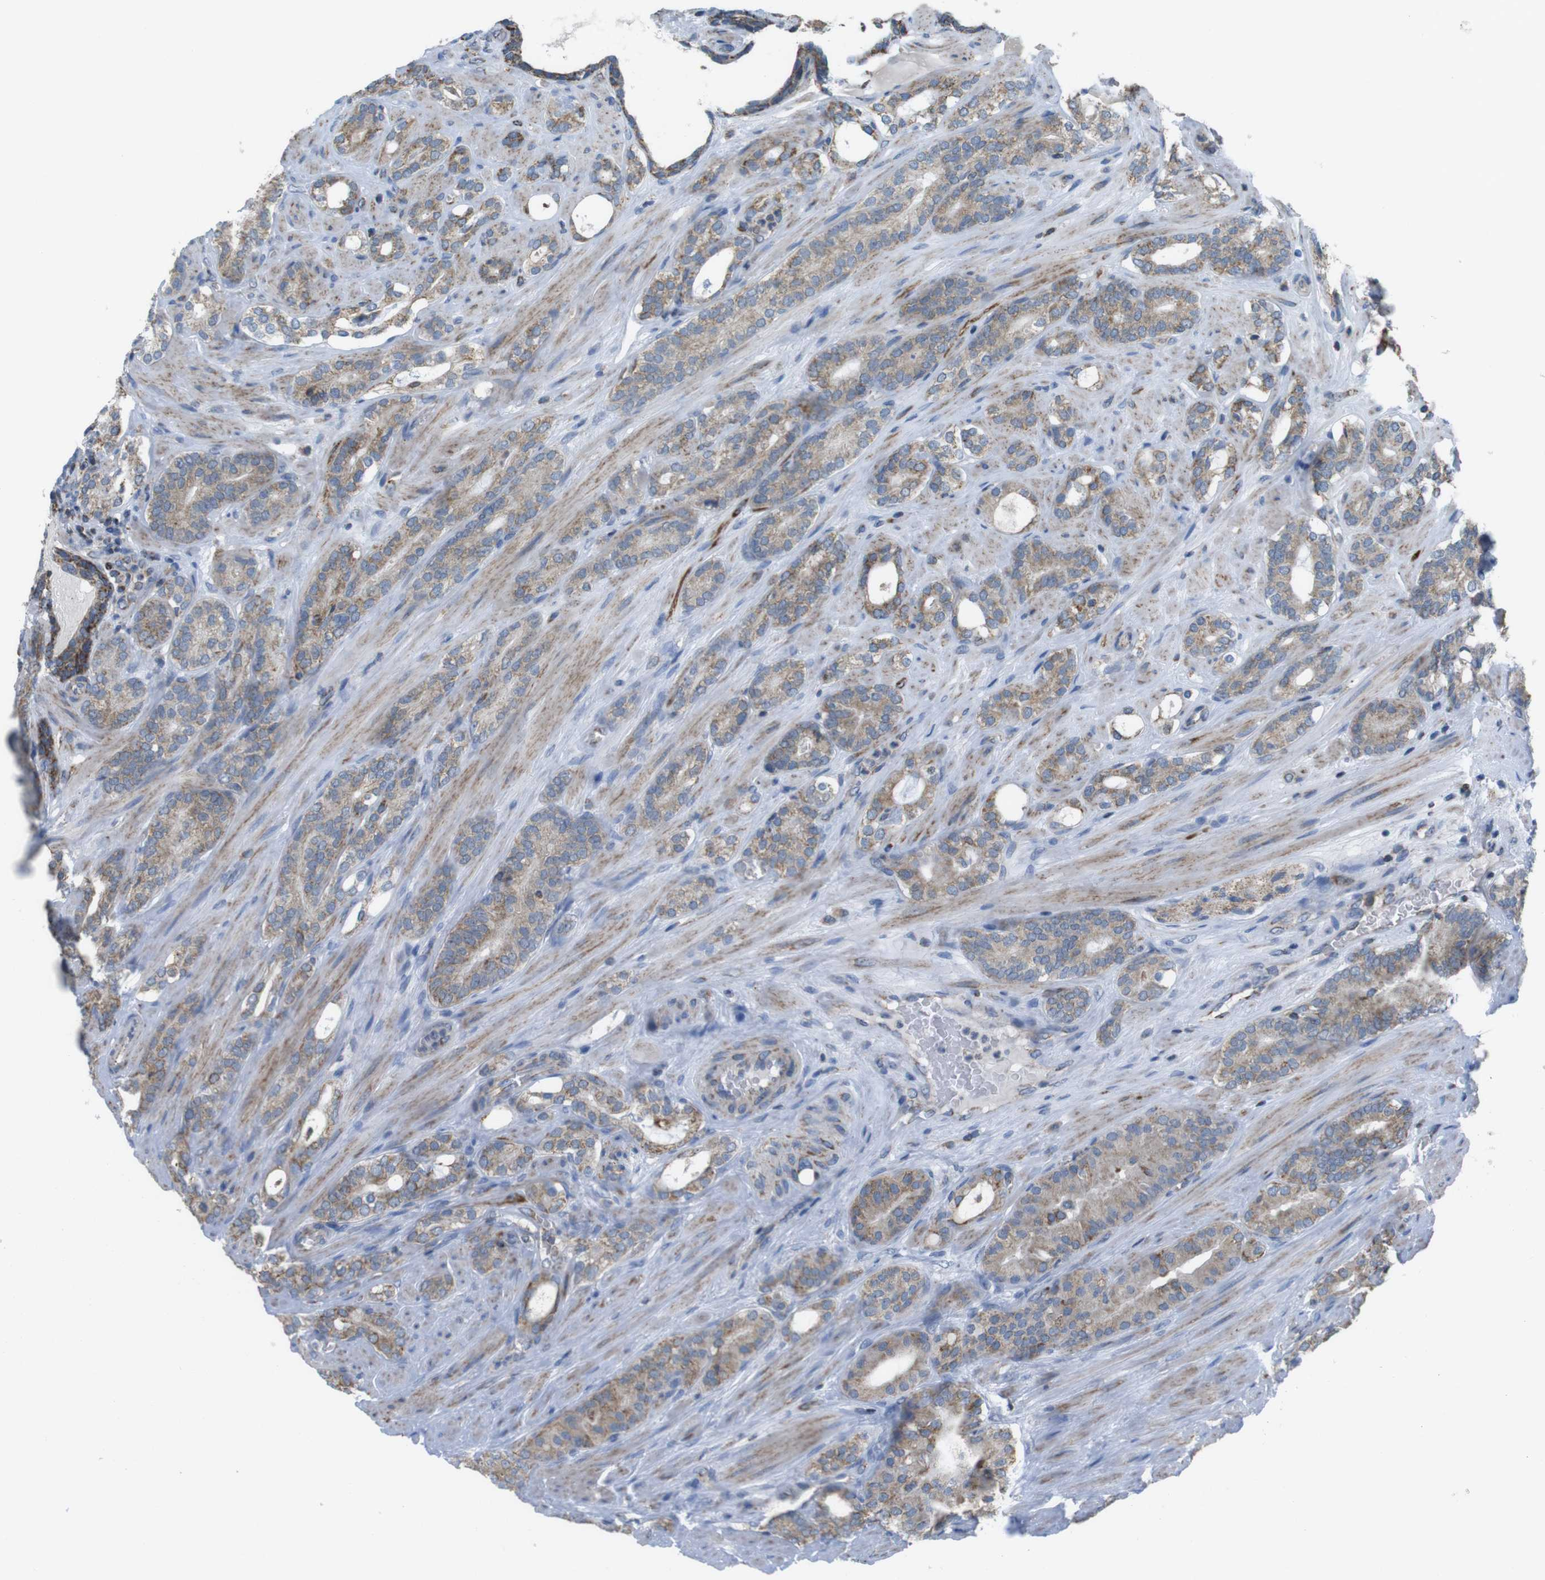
{"staining": {"intensity": "moderate", "quantity": ">75%", "location": "cytoplasmic/membranous"}, "tissue": "prostate cancer", "cell_type": "Tumor cells", "image_type": "cancer", "snomed": [{"axis": "morphology", "description": "Adenocarcinoma, Low grade"}, {"axis": "topography", "description": "Prostate"}], "caption": "This is a histology image of immunohistochemistry (IHC) staining of prostate cancer, which shows moderate expression in the cytoplasmic/membranous of tumor cells.", "gene": "GRIK2", "patient": {"sex": "male", "age": 63}}